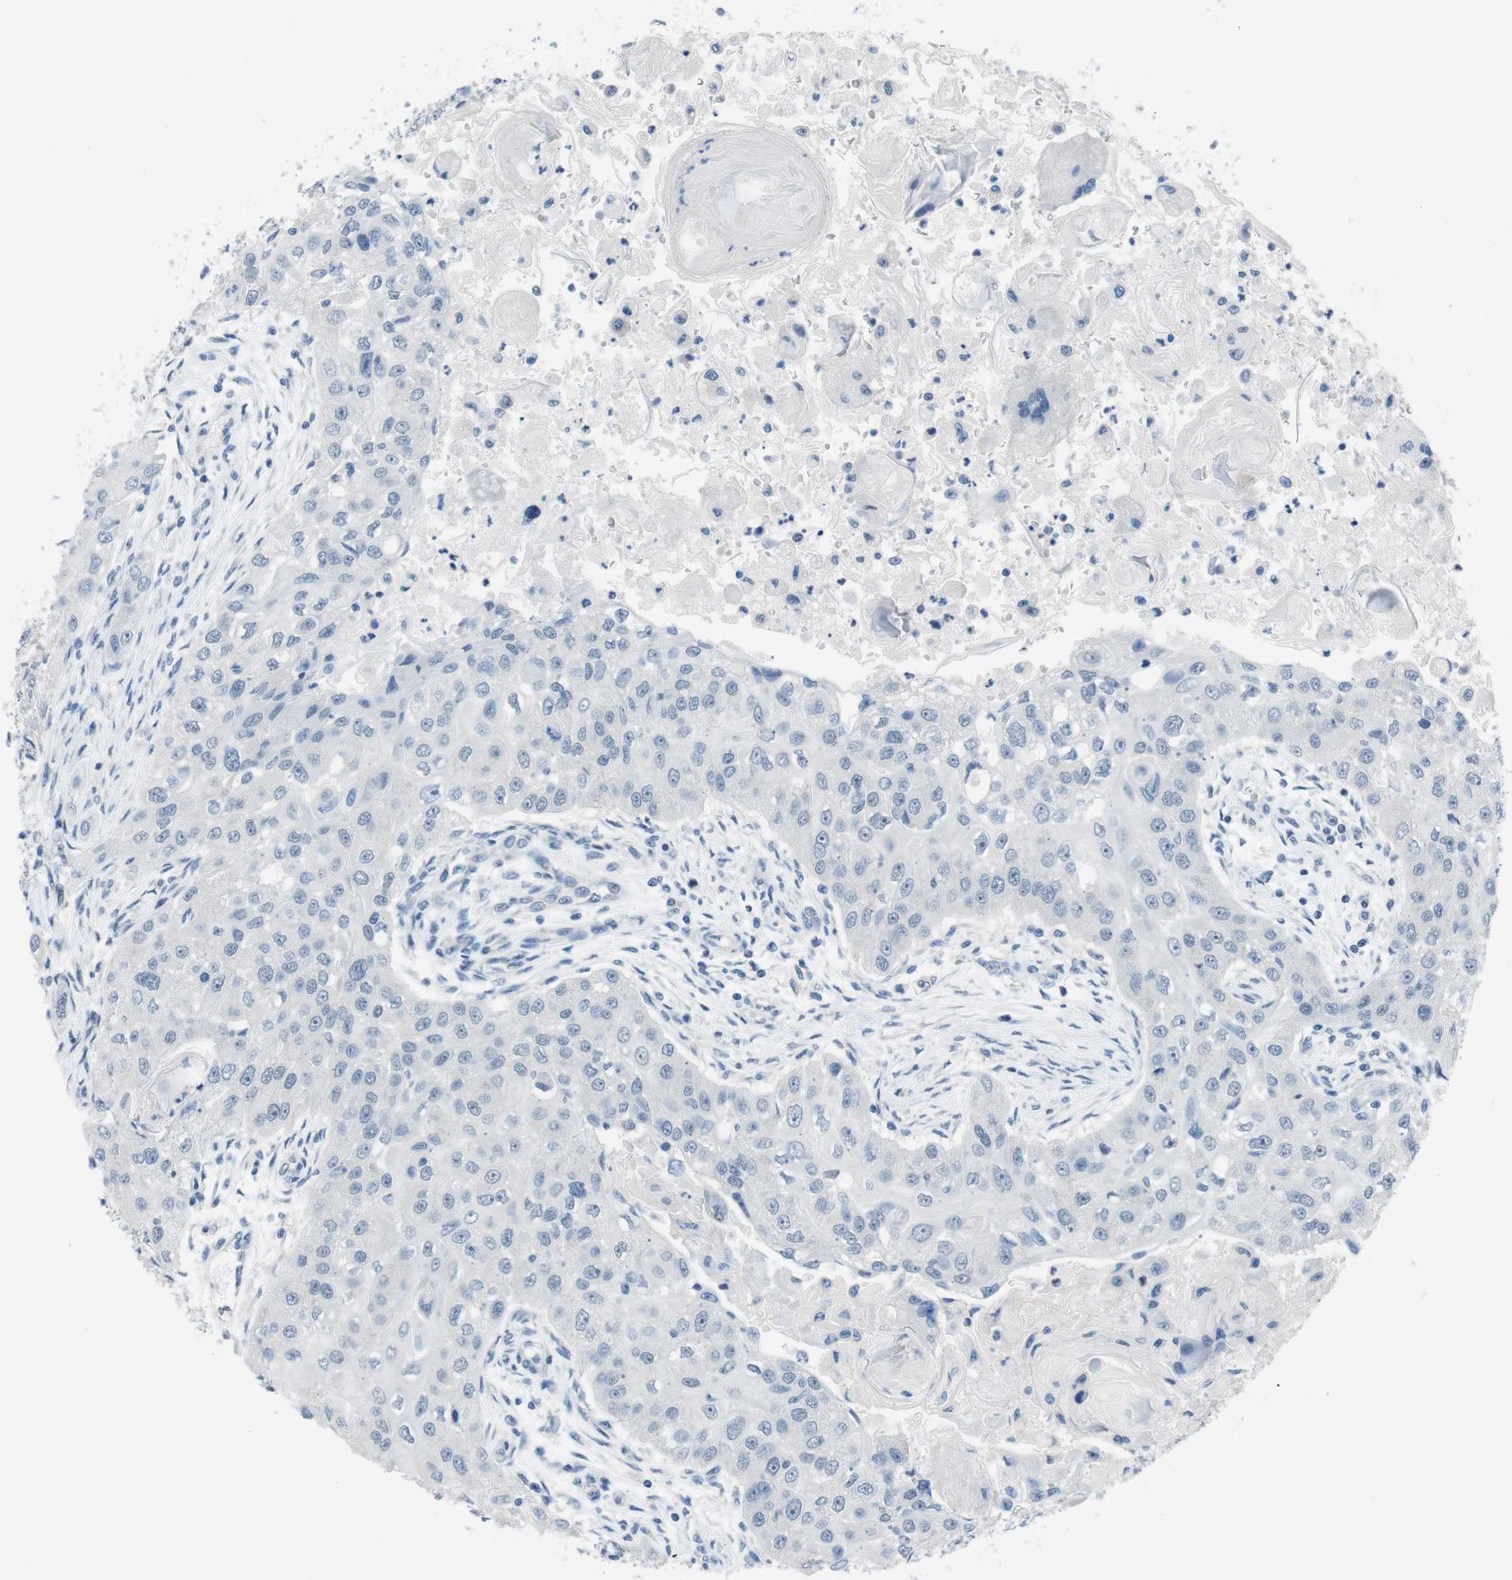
{"staining": {"intensity": "negative", "quantity": "none", "location": "none"}, "tissue": "head and neck cancer", "cell_type": "Tumor cells", "image_type": "cancer", "snomed": [{"axis": "morphology", "description": "Normal tissue, NOS"}, {"axis": "morphology", "description": "Squamous cell carcinoma, NOS"}, {"axis": "topography", "description": "Skeletal muscle"}, {"axis": "topography", "description": "Head-Neck"}], "caption": "The image shows no significant staining in tumor cells of squamous cell carcinoma (head and neck).", "gene": "HRH2", "patient": {"sex": "male", "age": 51}}